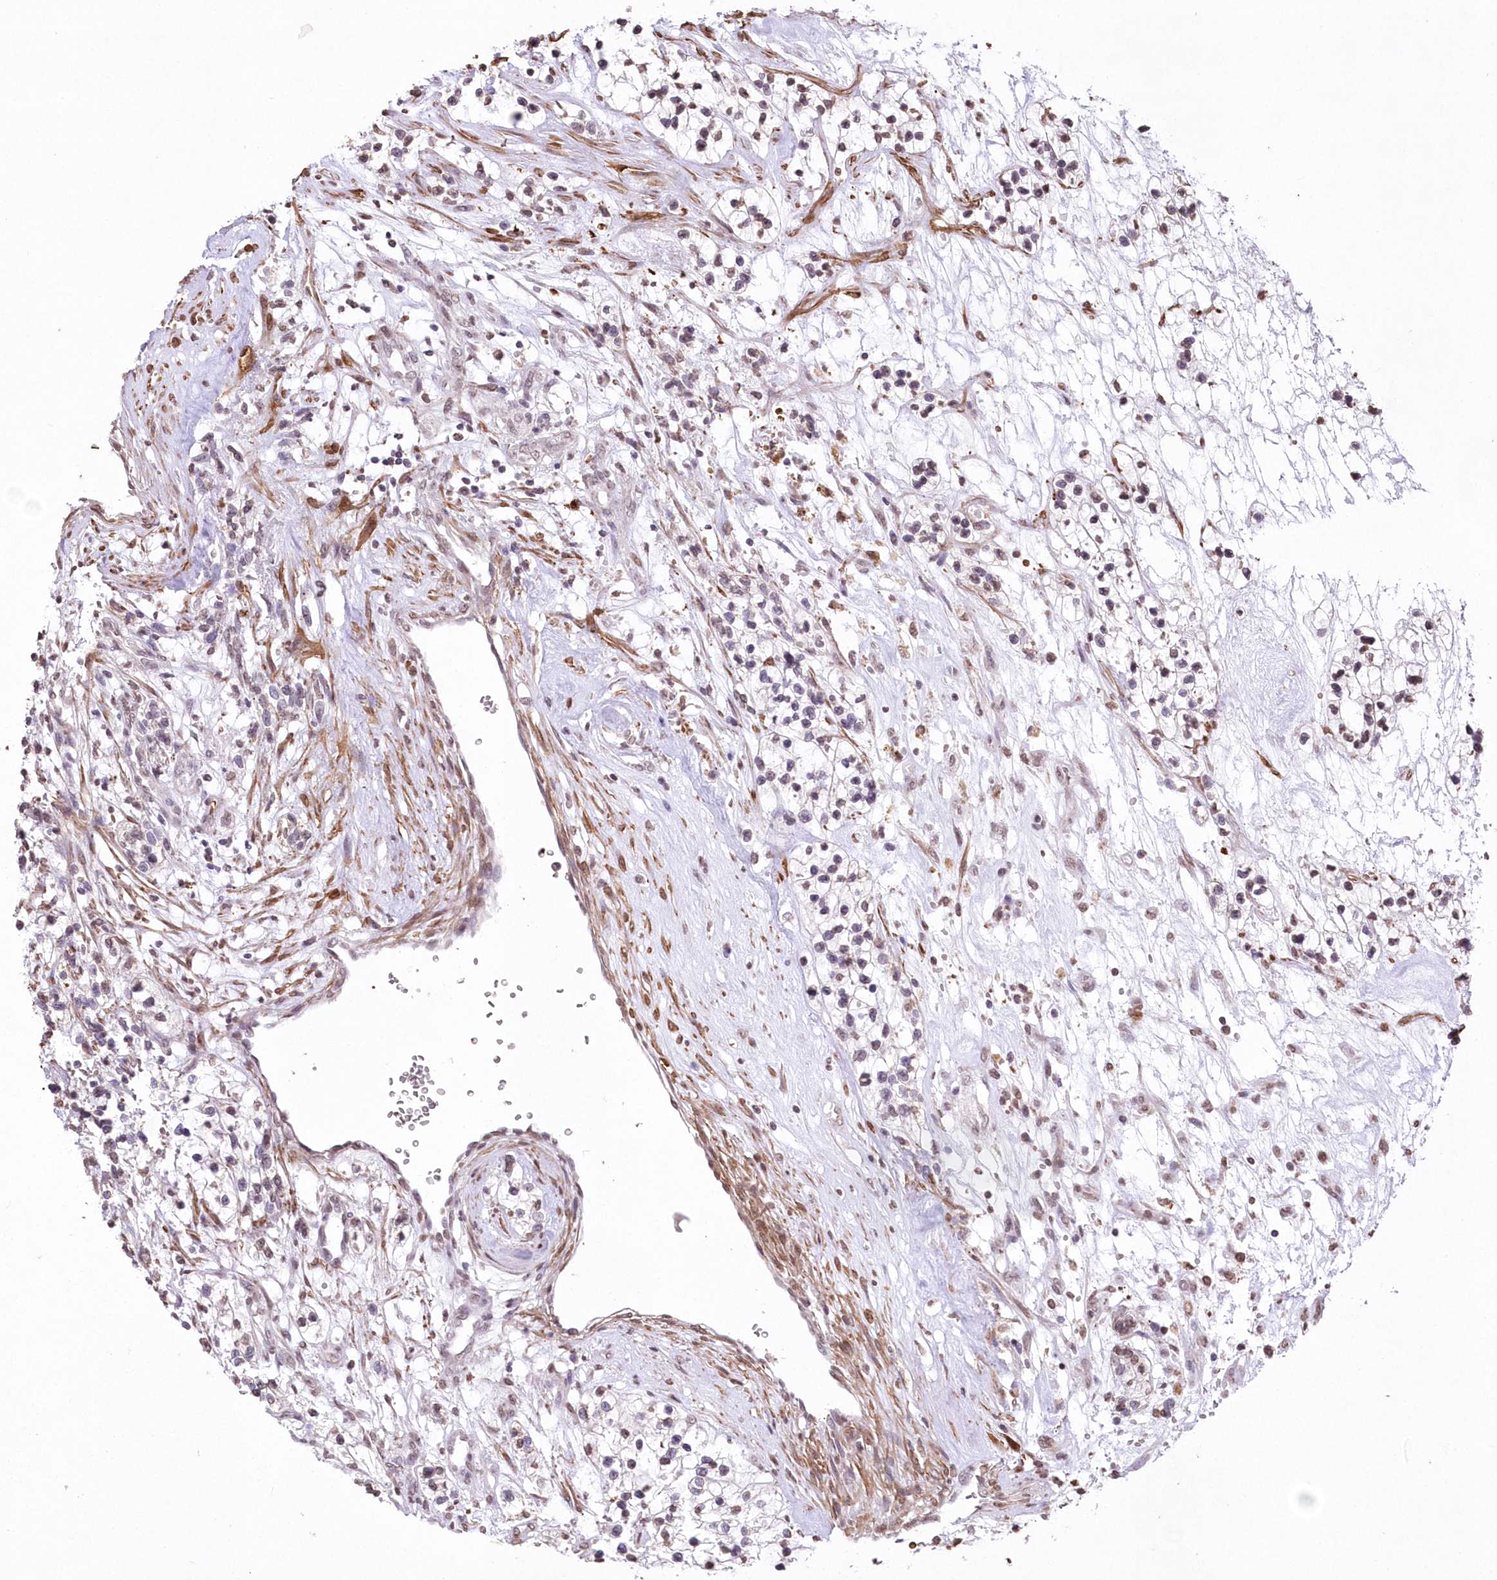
{"staining": {"intensity": "weak", "quantity": "<25%", "location": "nuclear"}, "tissue": "renal cancer", "cell_type": "Tumor cells", "image_type": "cancer", "snomed": [{"axis": "morphology", "description": "Adenocarcinoma, NOS"}, {"axis": "topography", "description": "Kidney"}], "caption": "Histopathology image shows no significant protein staining in tumor cells of renal cancer. (Stains: DAB (3,3'-diaminobenzidine) IHC with hematoxylin counter stain, Microscopy: brightfield microscopy at high magnification).", "gene": "RBM27", "patient": {"sex": "female", "age": 57}}